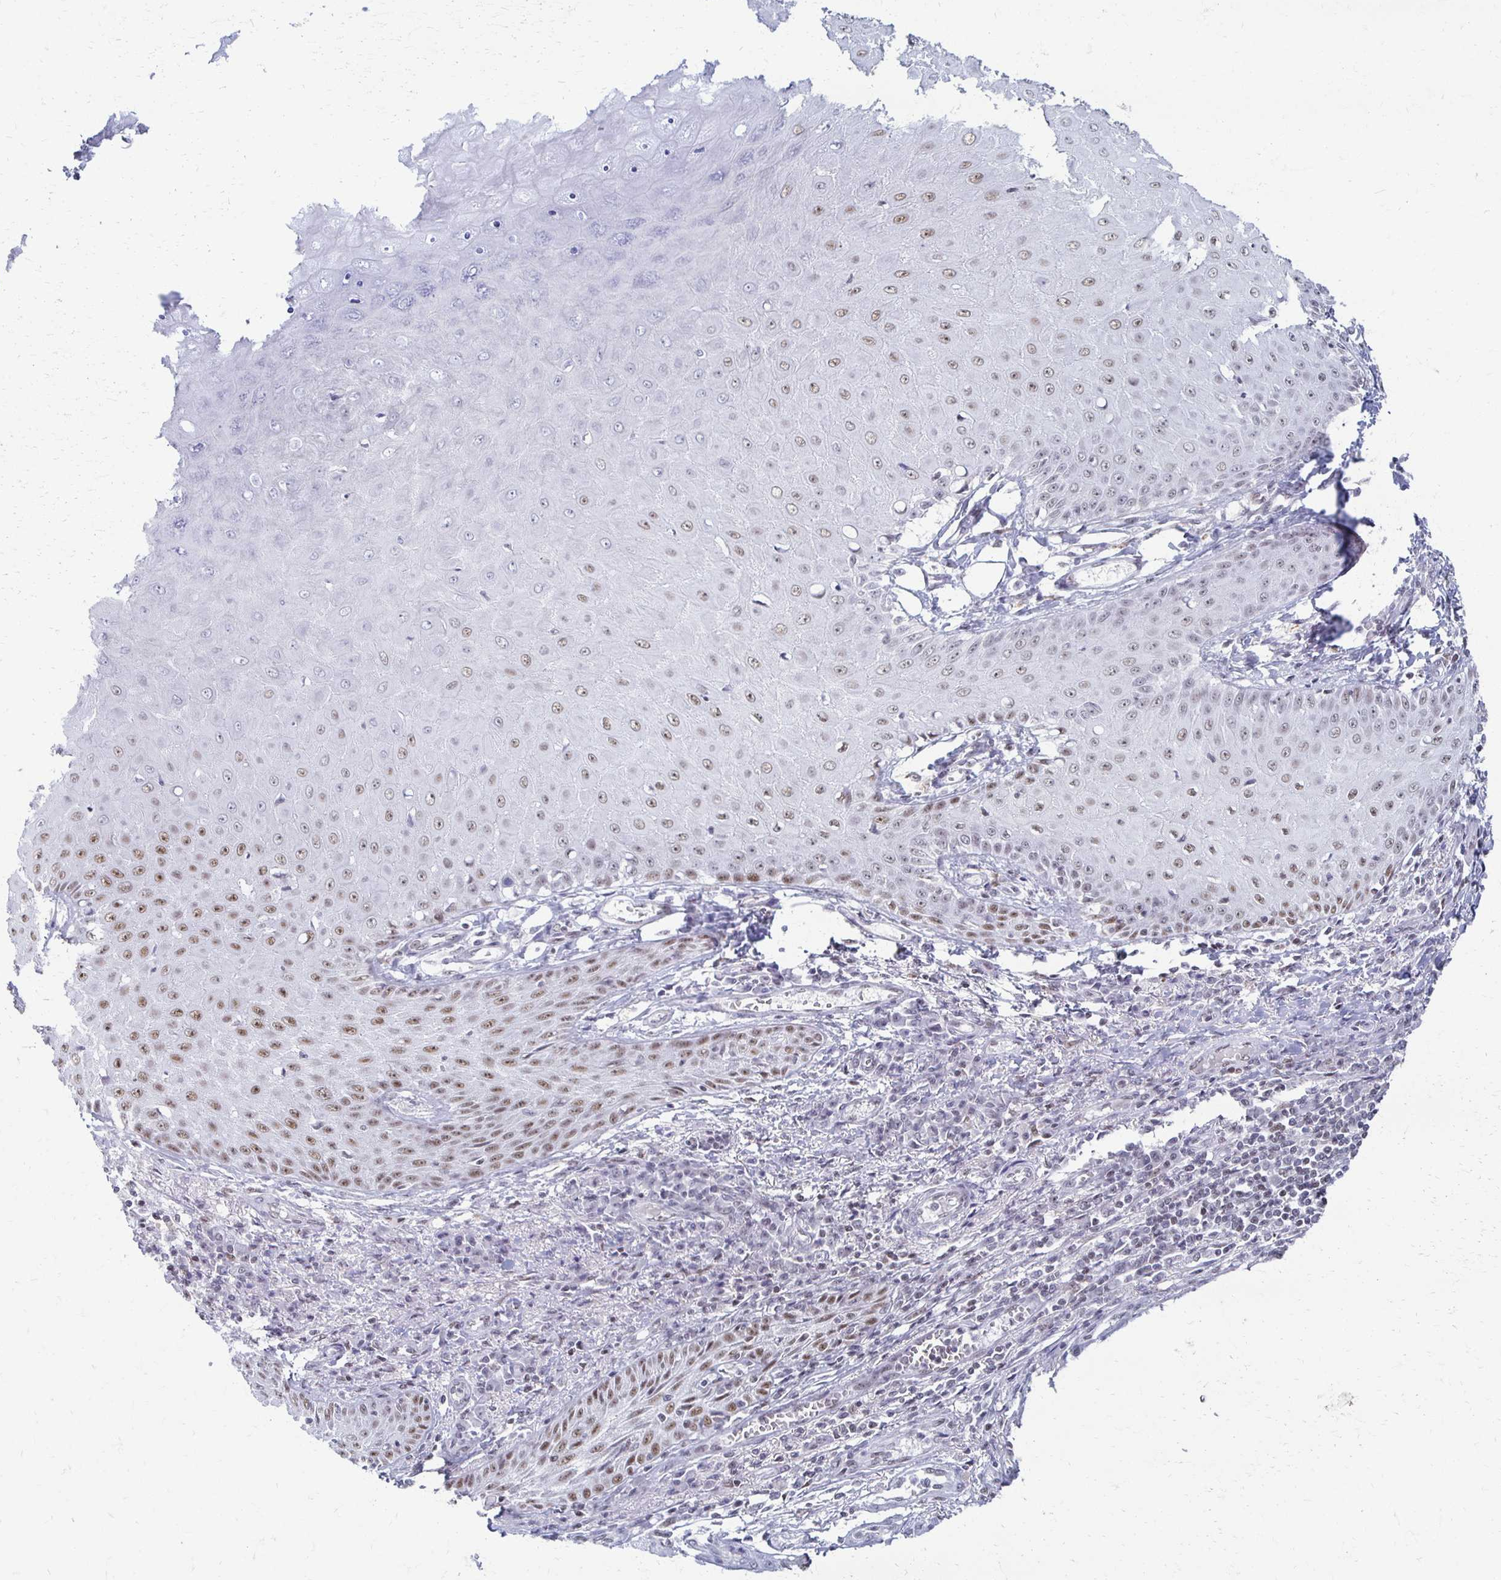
{"staining": {"intensity": "moderate", "quantity": ">75%", "location": "nuclear"}, "tissue": "skin cancer", "cell_type": "Tumor cells", "image_type": "cancer", "snomed": [{"axis": "morphology", "description": "Squamous cell carcinoma, NOS"}, {"axis": "topography", "description": "Skin"}], "caption": "This photomicrograph exhibits immunohistochemistry staining of human skin squamous cell carcinoma, with medium moderate nuclear staining in about >75% of tumor cells.", "gene": "IRF7", "patient": {"sex": "male", "age": 70}}